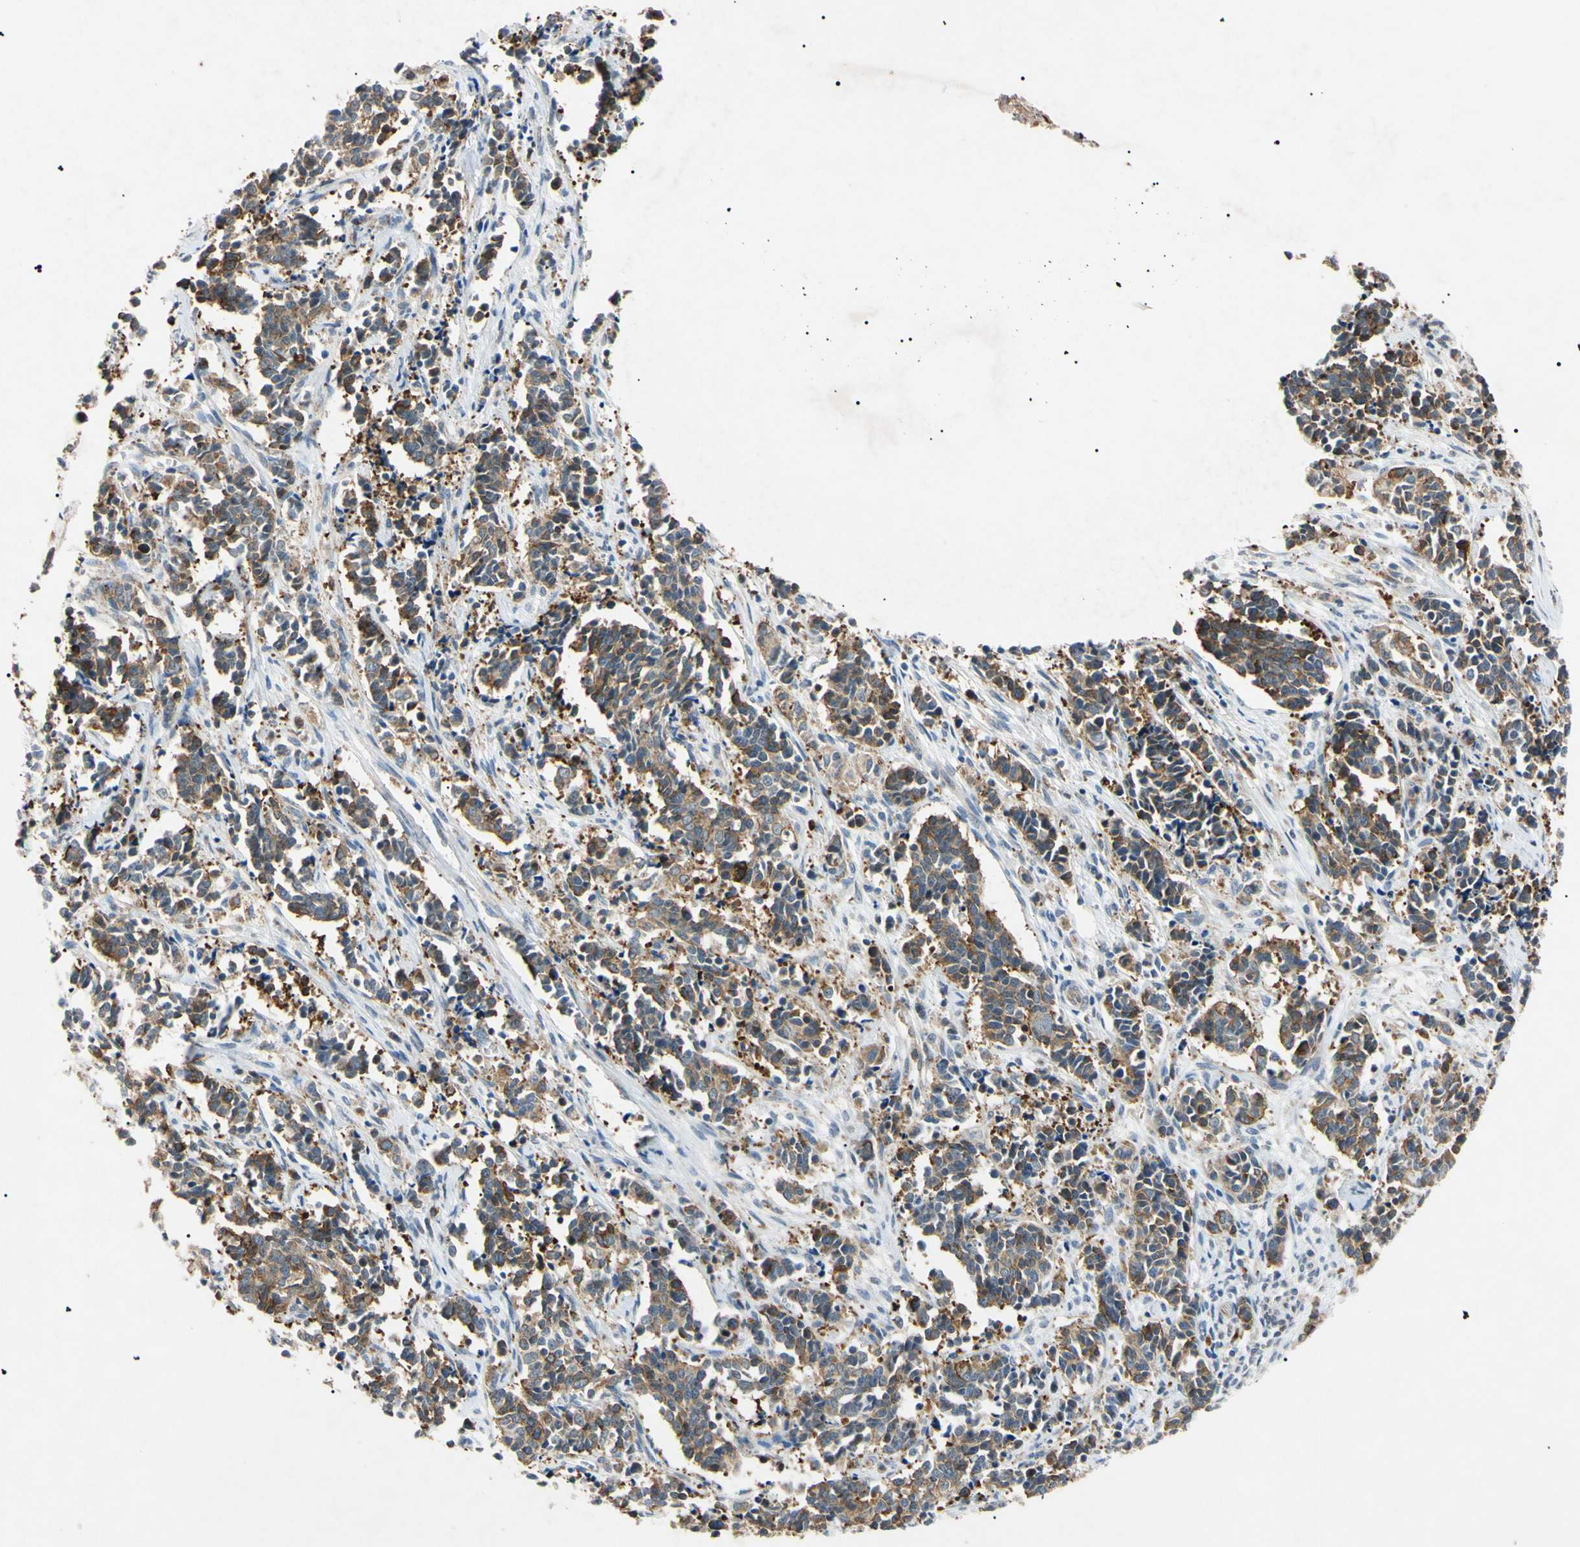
{"staining": {"intensity": "moderate", "quantity": "<25%", "location": "cytoplasmic/membranous,nuclear"}, "tissue": "cervical cancer", "cell_type": "Tumor cells", "image_type": "cancer", "snomed": [{"axis": "morphology", "description": "Normal tissue, NOS"}, {"axis": "morphology", "description": "Squamous cell carcinoma, NOS"}, {"axis": "topography", "description": "Cervix"}], "caption": "Immunohistochemical staining of human squamous cell carcinoma (cervical) reveals moderate cytoplasmic/membranous and nuclear protein positivity in about <25% of tumor cells. (DAB (3,3'-diaminobenzidine) = brown stain, brightfield microscopy at high magnification).", "gene": "TUBB4A", "patient": {"sex": "female", "age": 35}}